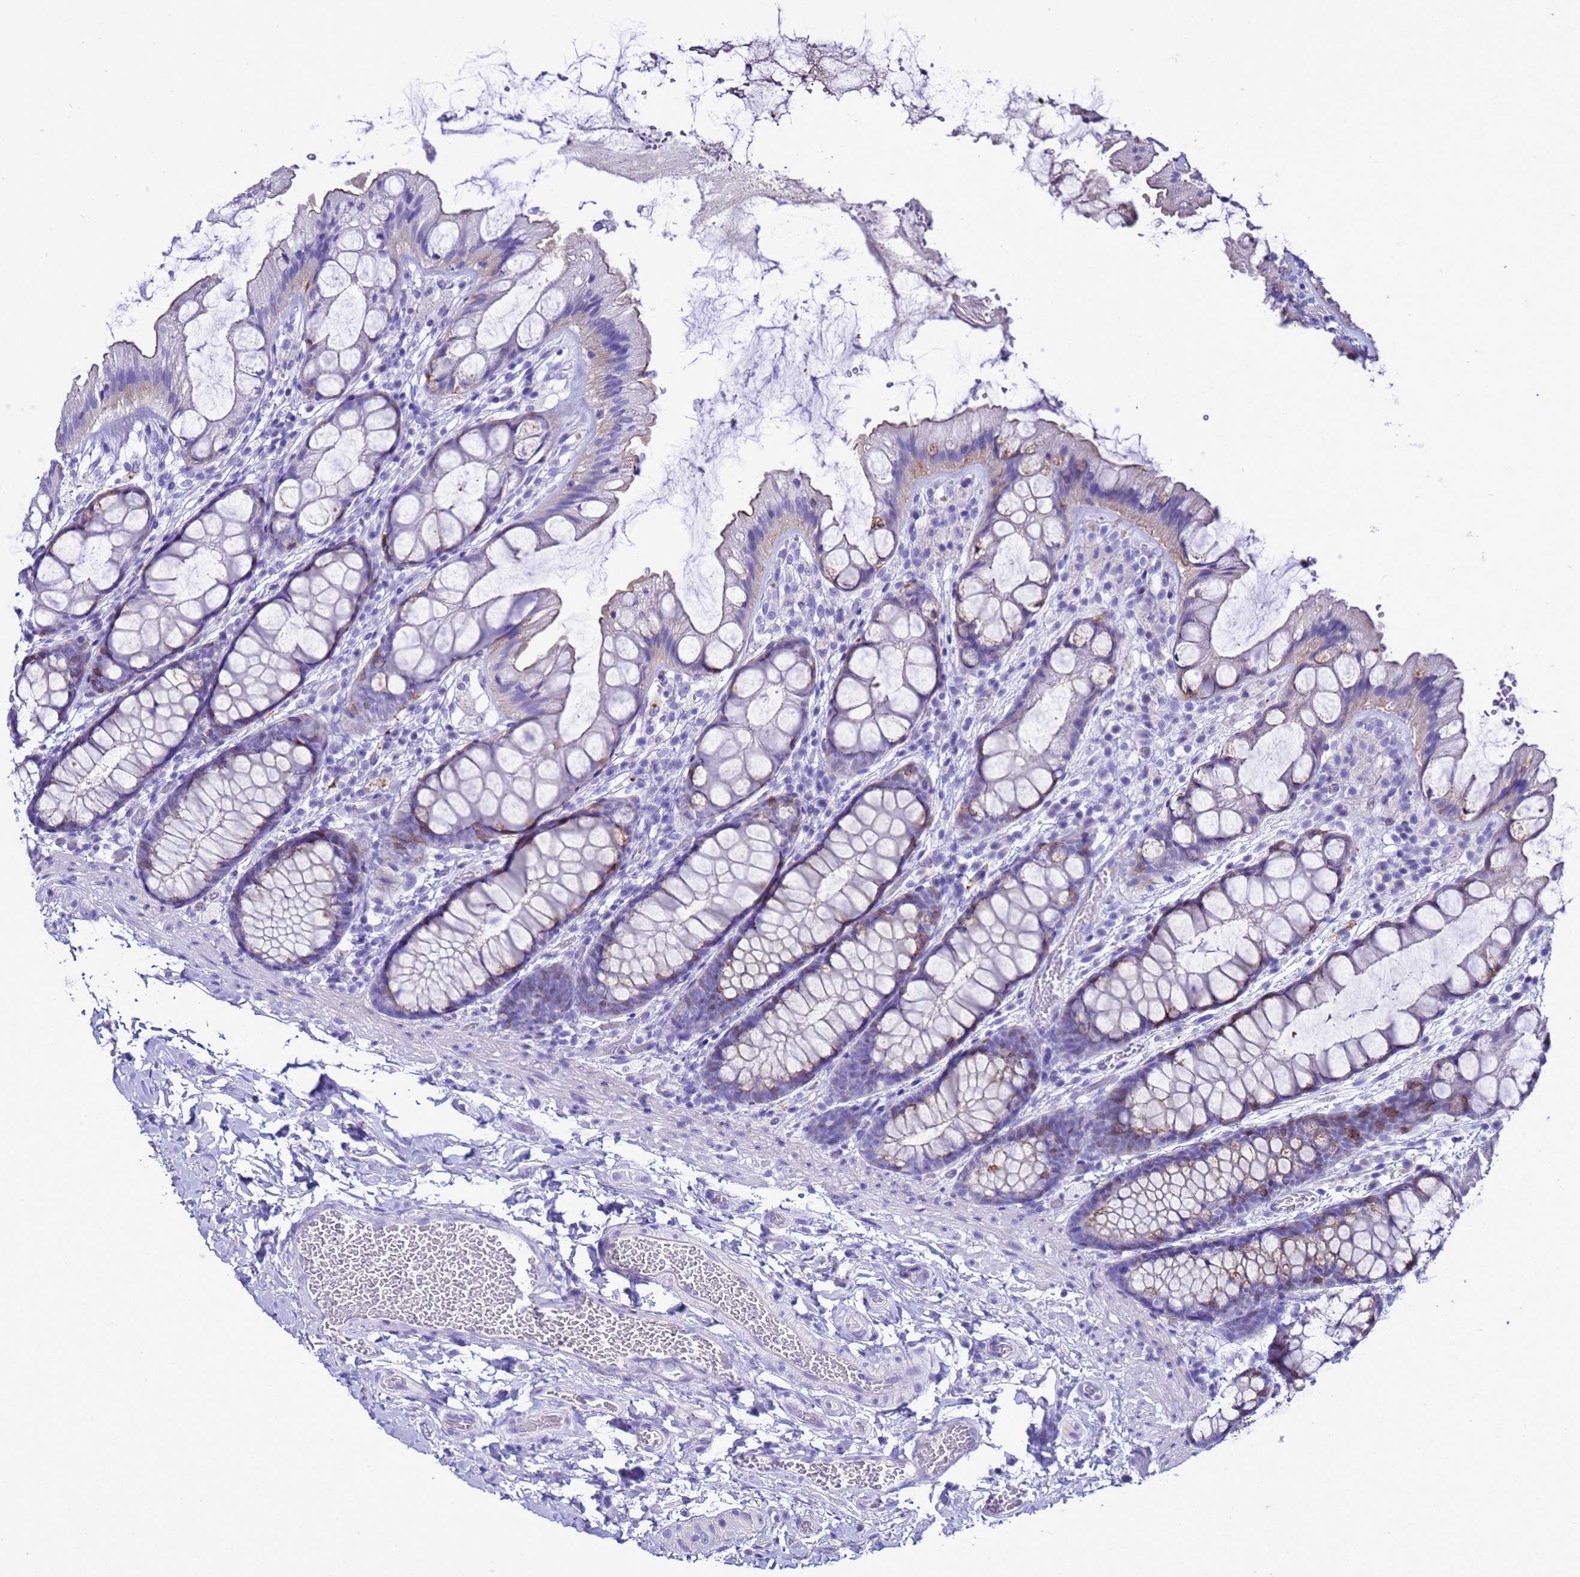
{"staining": {"intensity": "negative", "quantity": "none", "location": "none"}, "tissue": "colon", "cell_type": "Endothelial cells", "image_type": "normal", "snomed": [{"axis": "morphology", "description": "Normal tissue, NOS"}, {"axis": "topography", "description": "Colon"}], "caption": "High power microscopy photomicrograph of an IHC histopathology image of normal colon, revealing no significant staining in endothelial cells.", "gene": "BEST2", "patient": {"sex": "male", "age": 47}}